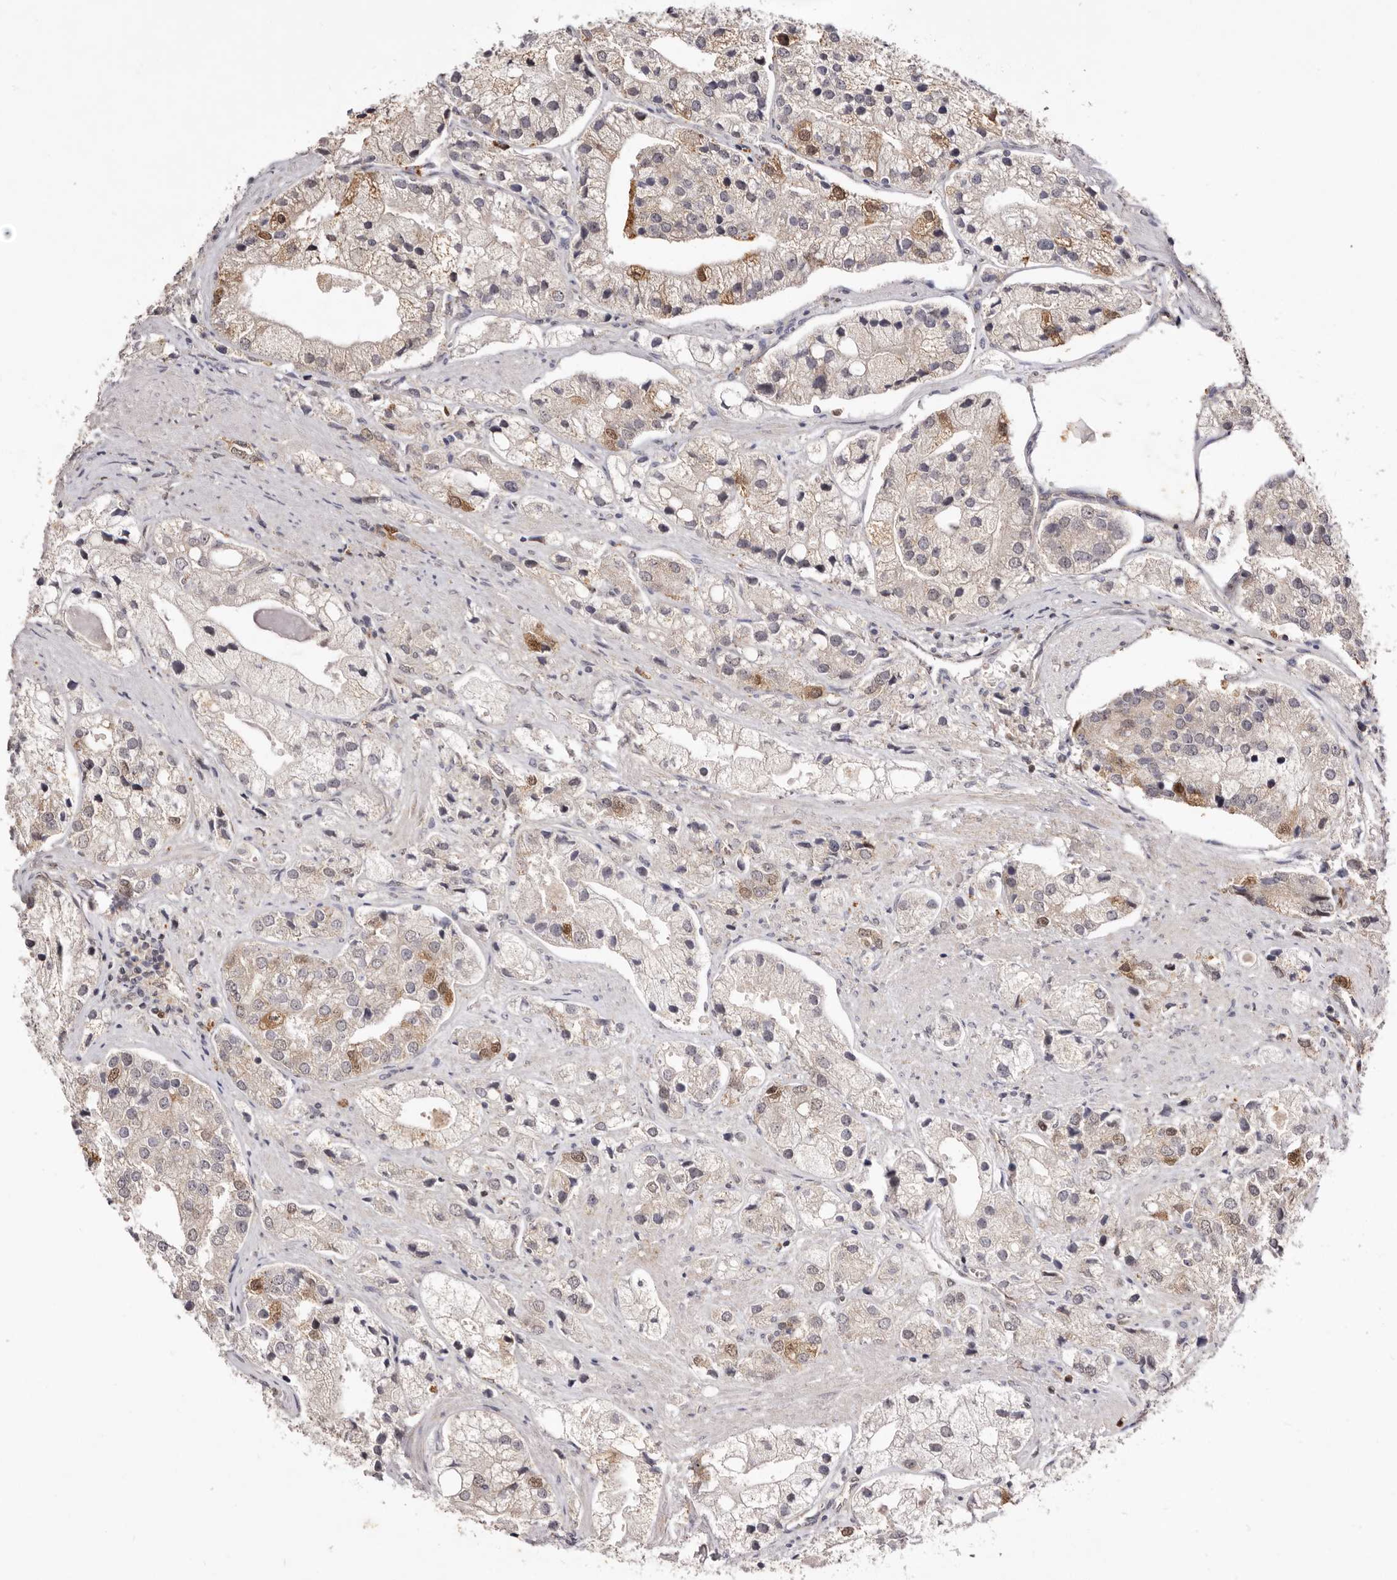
{"staining": {"intensity": "moderate", "quantity": "<25%", "location": "nuclear"}, "tissue": "prostate cancer", "cell_type": "Tumor cells", "image_type": "cancer", "snomed": [{"axis": "morphology", "description": "Adenocarcinoma, High grade"}, {"axis": "topography", "description": "Prostate"}], "caption": "Tumor cells reveal low levels of moderate nuclear positivity in about <25% of cells in prostate cancer (adenocarcinoma (high-grade)).", "gene": "NOTCH1", "patient": {"sex": "male", "age": 50}}